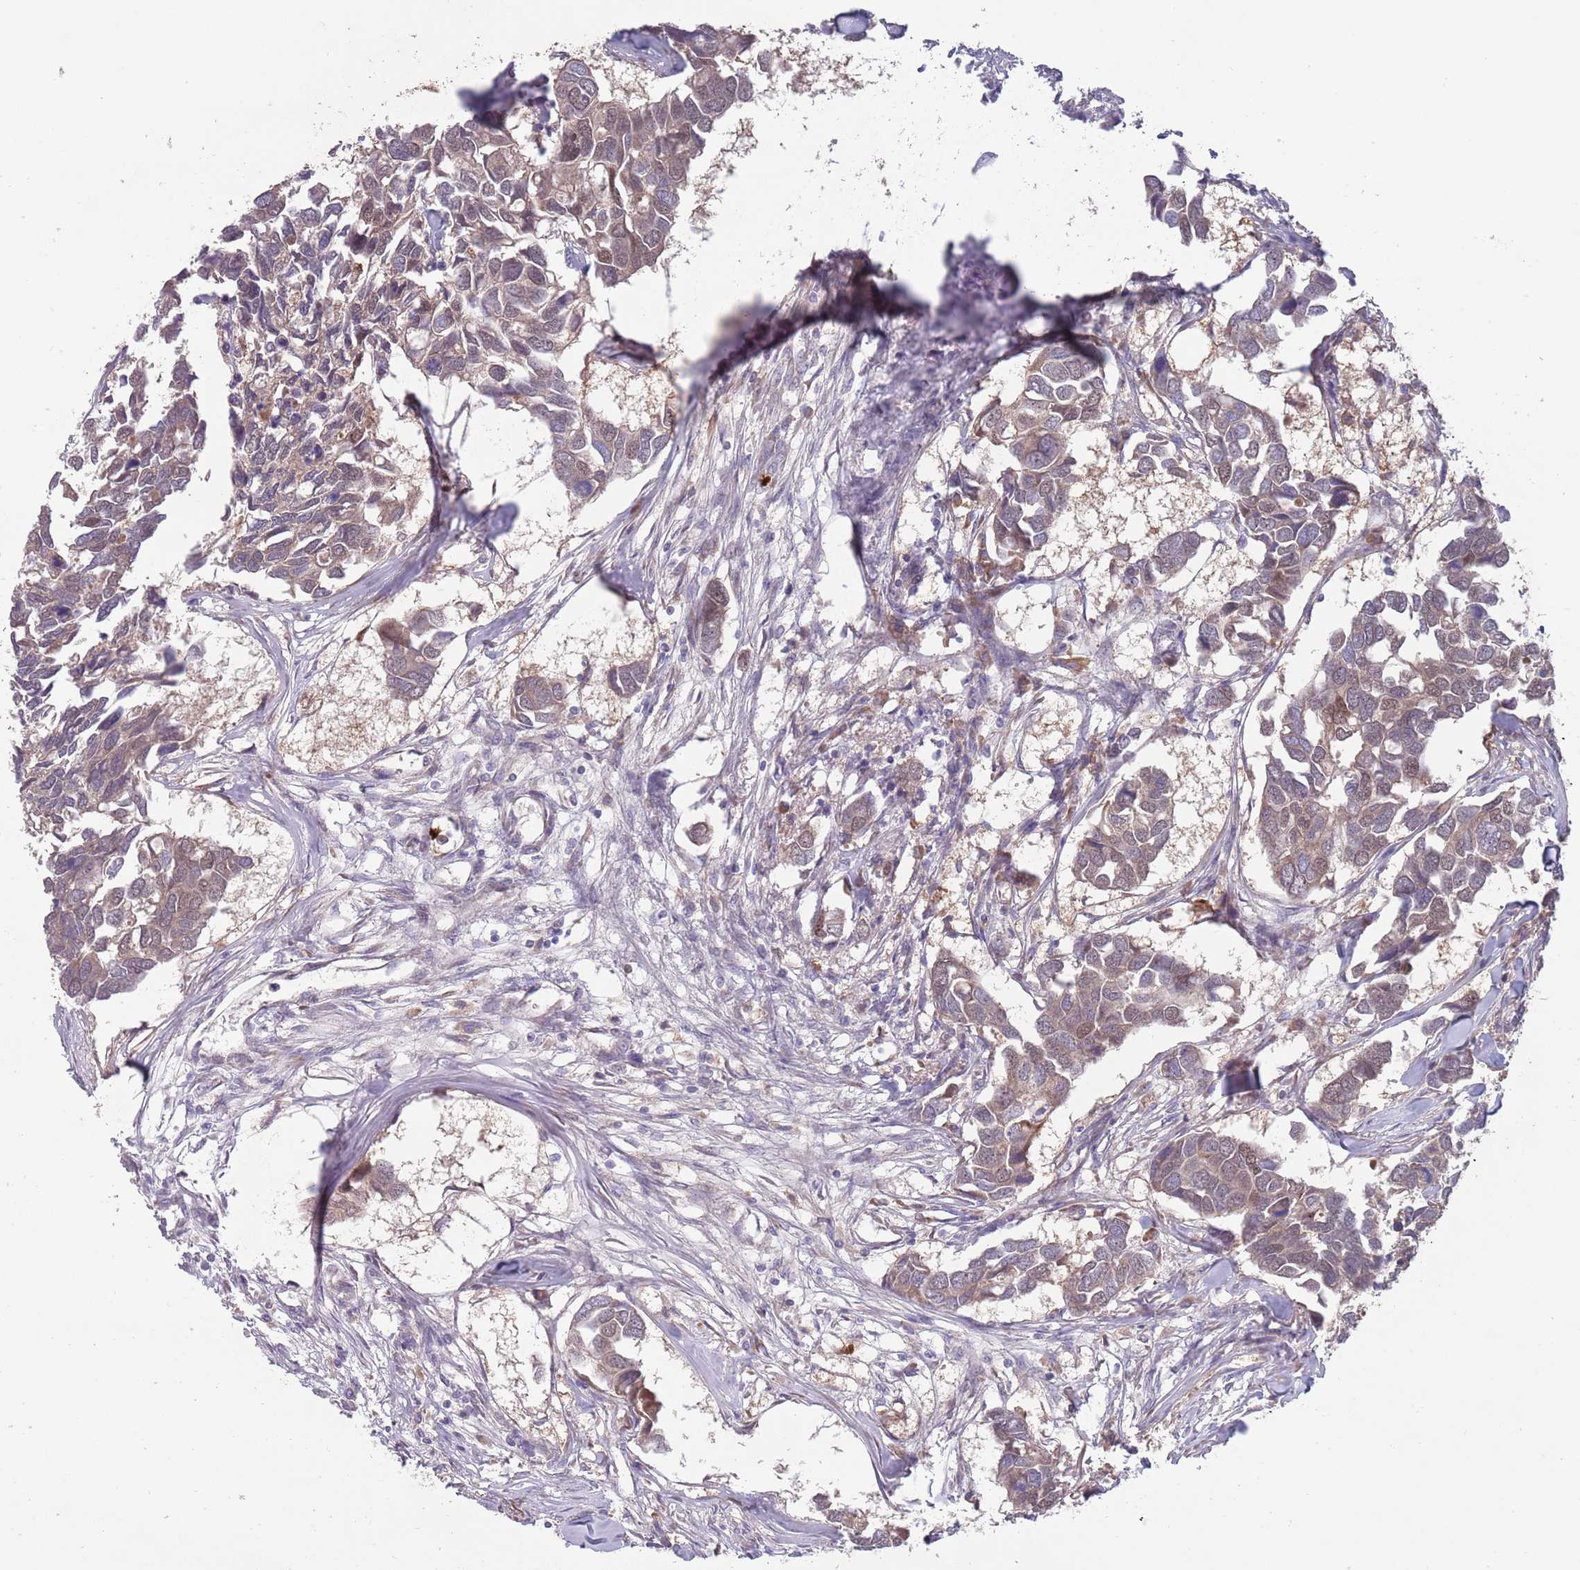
{"staining": {"intensity": "weak", "quantity": "25%-75%", "location": "cytoplasmic/membranous"}, "tissue": "breast cancer", "cell_type": "Tumor cells", "image_type": "cancer", "snomed": [{"axis": "morphology", "description": "Duct carcinoma"}, {"axis": "topography", "description": "Breast"}], "caption": "An IHC photomicrograph of tumor tissue is shown. Protein staining in brown shows weak cytoplasmic/membranous positivity in breast cancer within tumor cells.", "gene": "TYW1", "patient": {"sex": "female", "age": 83}}